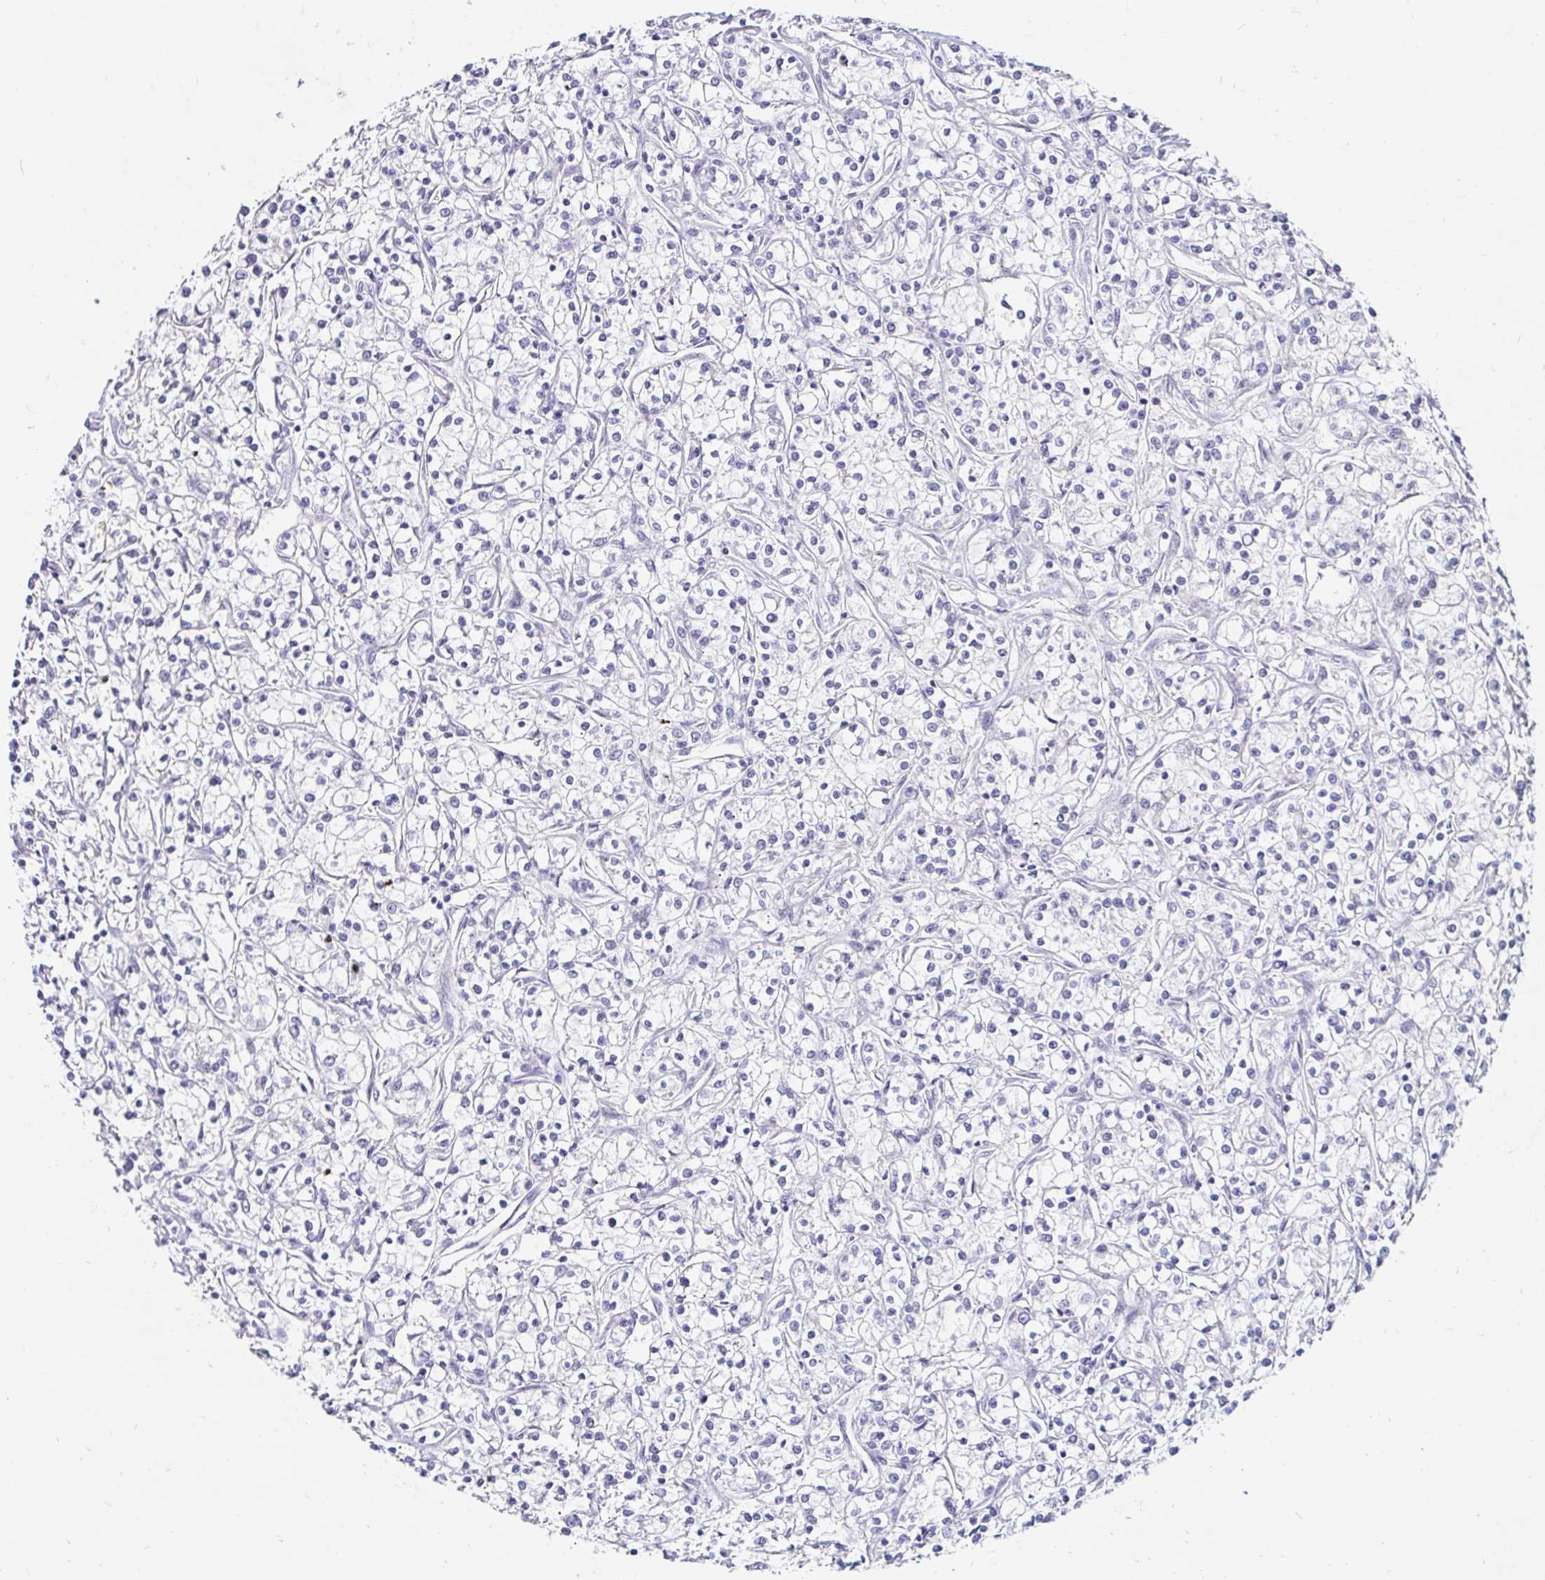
{"staining": {"intensity": "negative", "quantity": "none", "location": "none"}, "tissue": "renal cancer", "cell_type": "Tumor cells", "image_type": "cancer", "snomed": [{"axis": "morphology", "description": "Adenocarcinoma, NOS"}, {"axis": "topography", "description": "Kidney"}], "caption": "Tumor cells are negative for brown protein staining in renal cancer.", "gene": "GUCY1A1", "patient": {"sex": "female", "age": 59}}